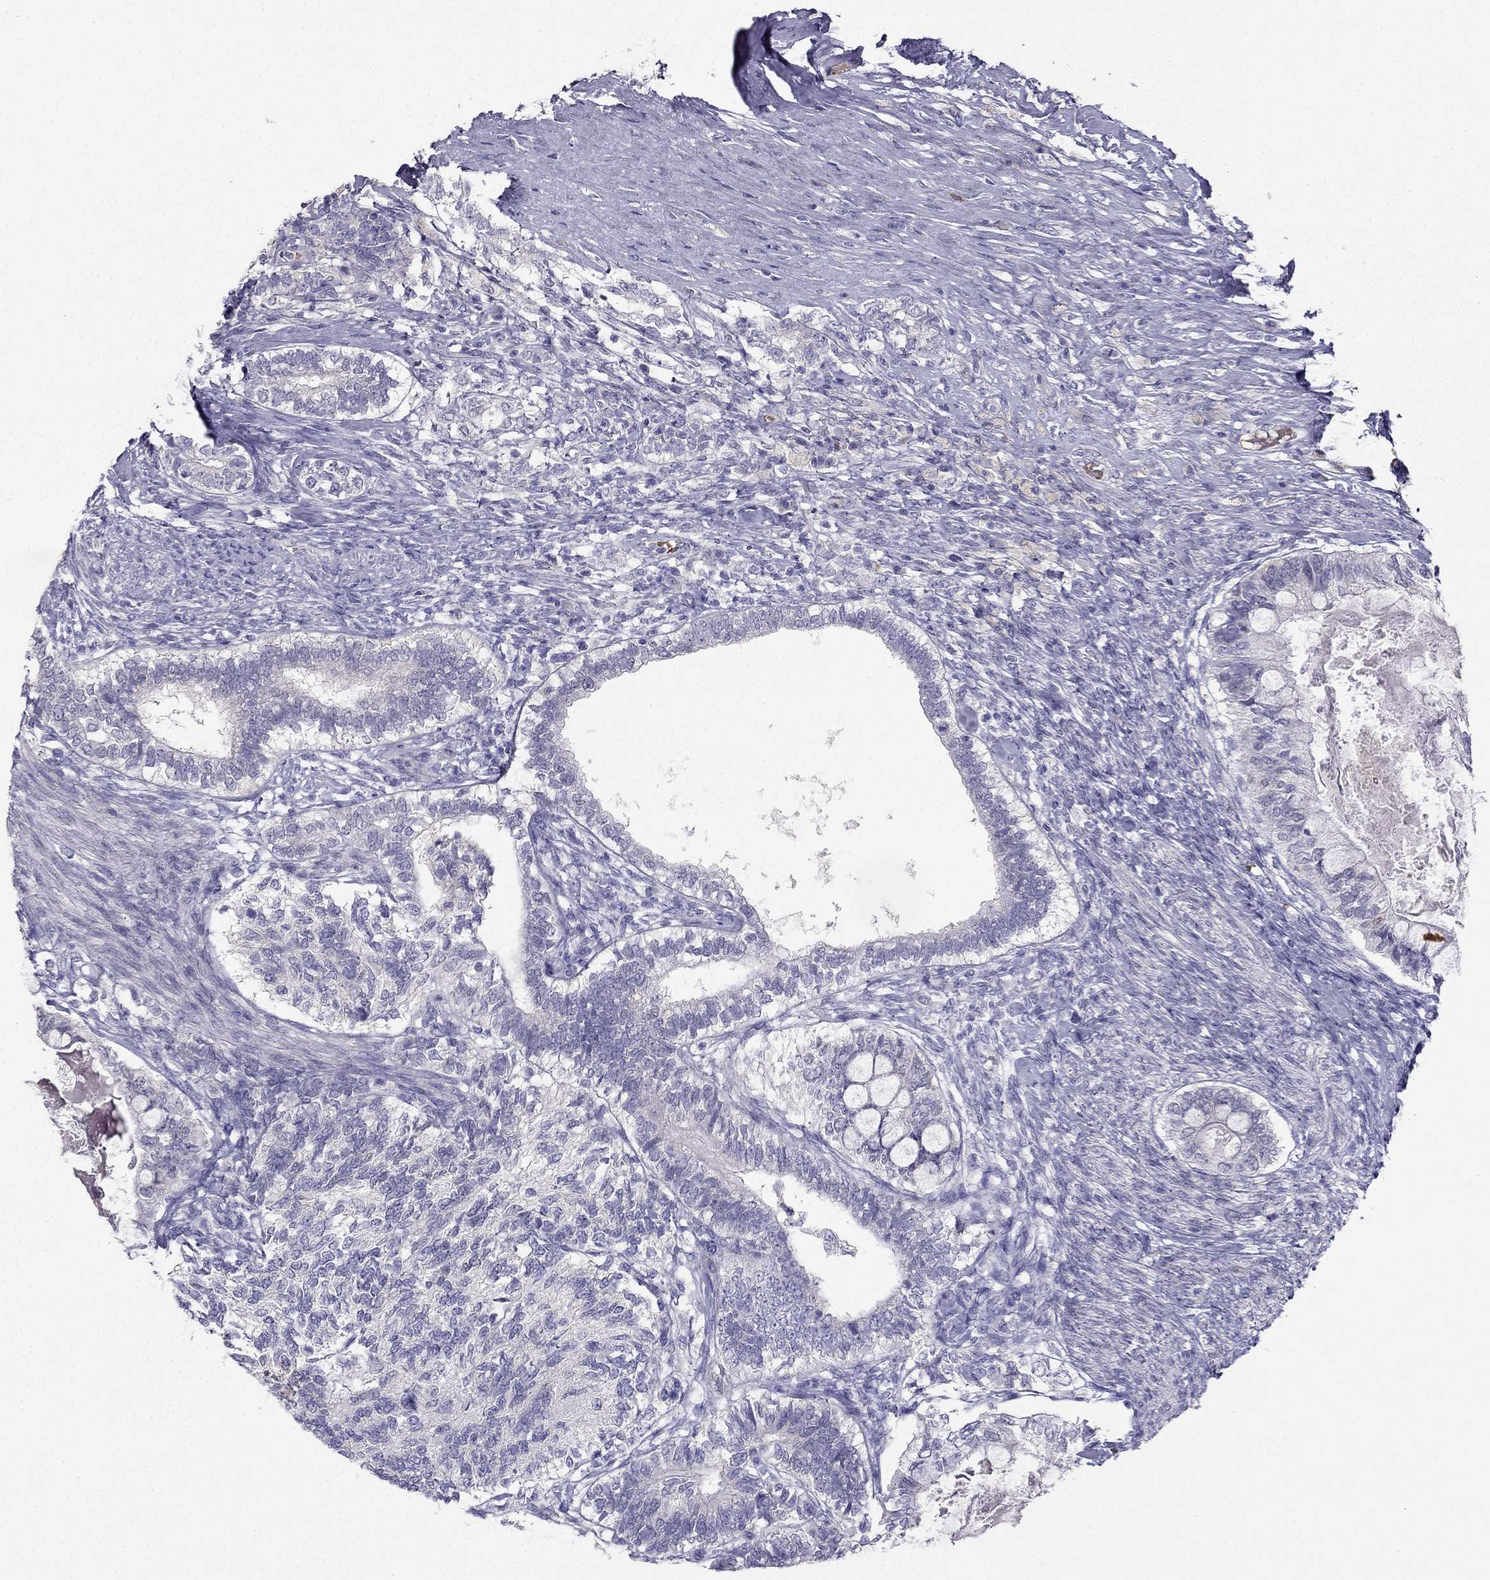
{"staining": {"intensity": "negative", "quantity": "none", "location": "none"}, "tissue": "testis cancer", "cell_type": "Tumor cells", "image_type": "cancer", "snomed": [{"axis": "morphology", "description": "Seminoma, NOS"}, {"axis": "morphology", "description": "Carcinoma, Embryonal, NOS"}, {"axis": "topography", "description": "Testis"}], "caption": "Human testis seminoma stained for a protein using immunohistochemistry (IHC) shows no staining in tumor cells.", "gene": "RSPH14", "patient": {"sex": "male", "age": 41}}